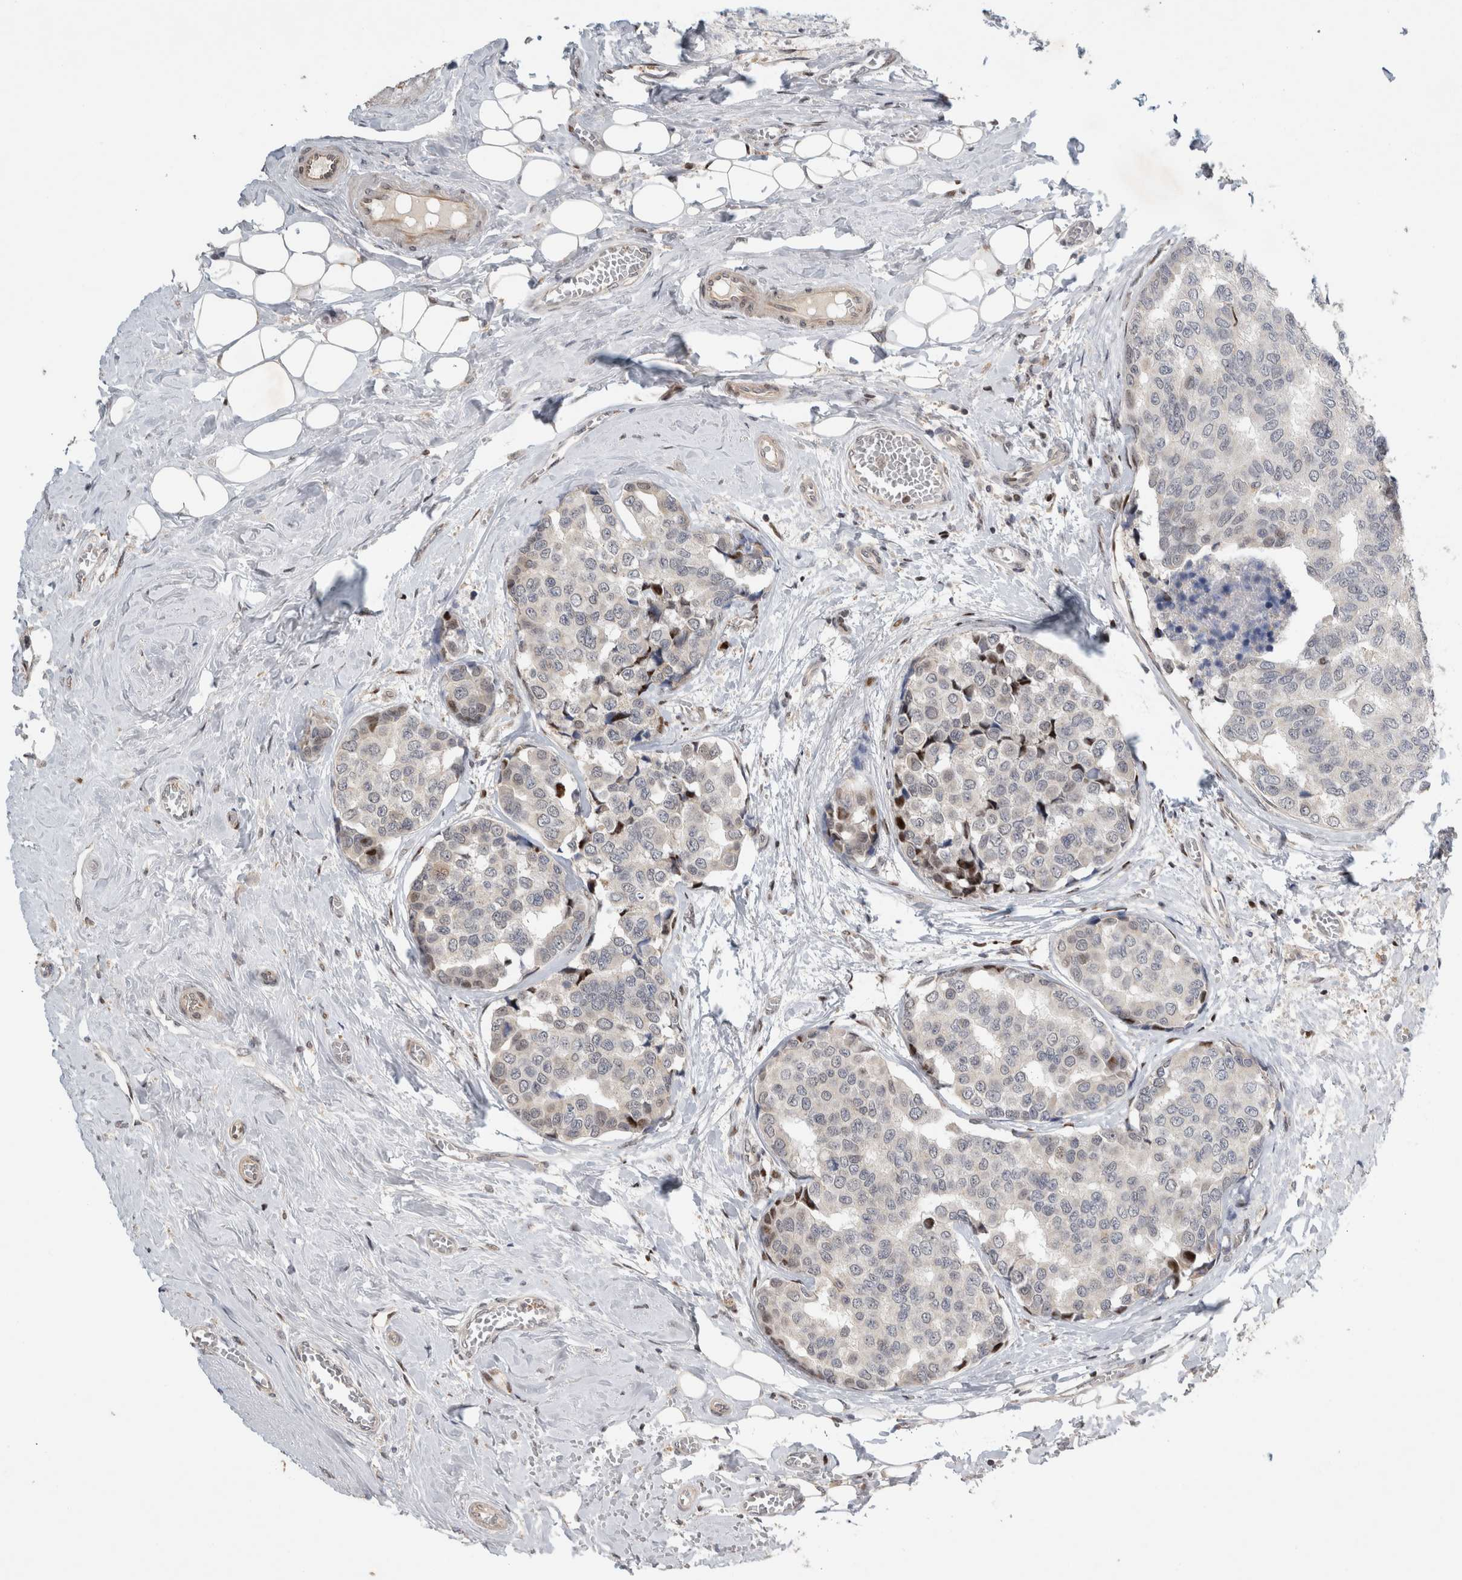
{"staining": {"intensity": "negative", "quantity": "none", "location": "none"}, "tissue": "breast cancer", "cell_type": "Tumor cells", "image_type": "cancer", "snomed": [{"axis": "morphology", "description": "Normal tissue, NOS"}, {"axis": "morphology", "description": "Duct carcinoma"}, {"axis": "topography", "description": "Breast"}], "caption": "This is an immunohistochemistry (IHC) histopathology image of human breast infiltrating ductal carcinoma. There is no staining in tumor cells.", "gene": "C8orf58", "patient": {"sex": "female", "age": 43}}